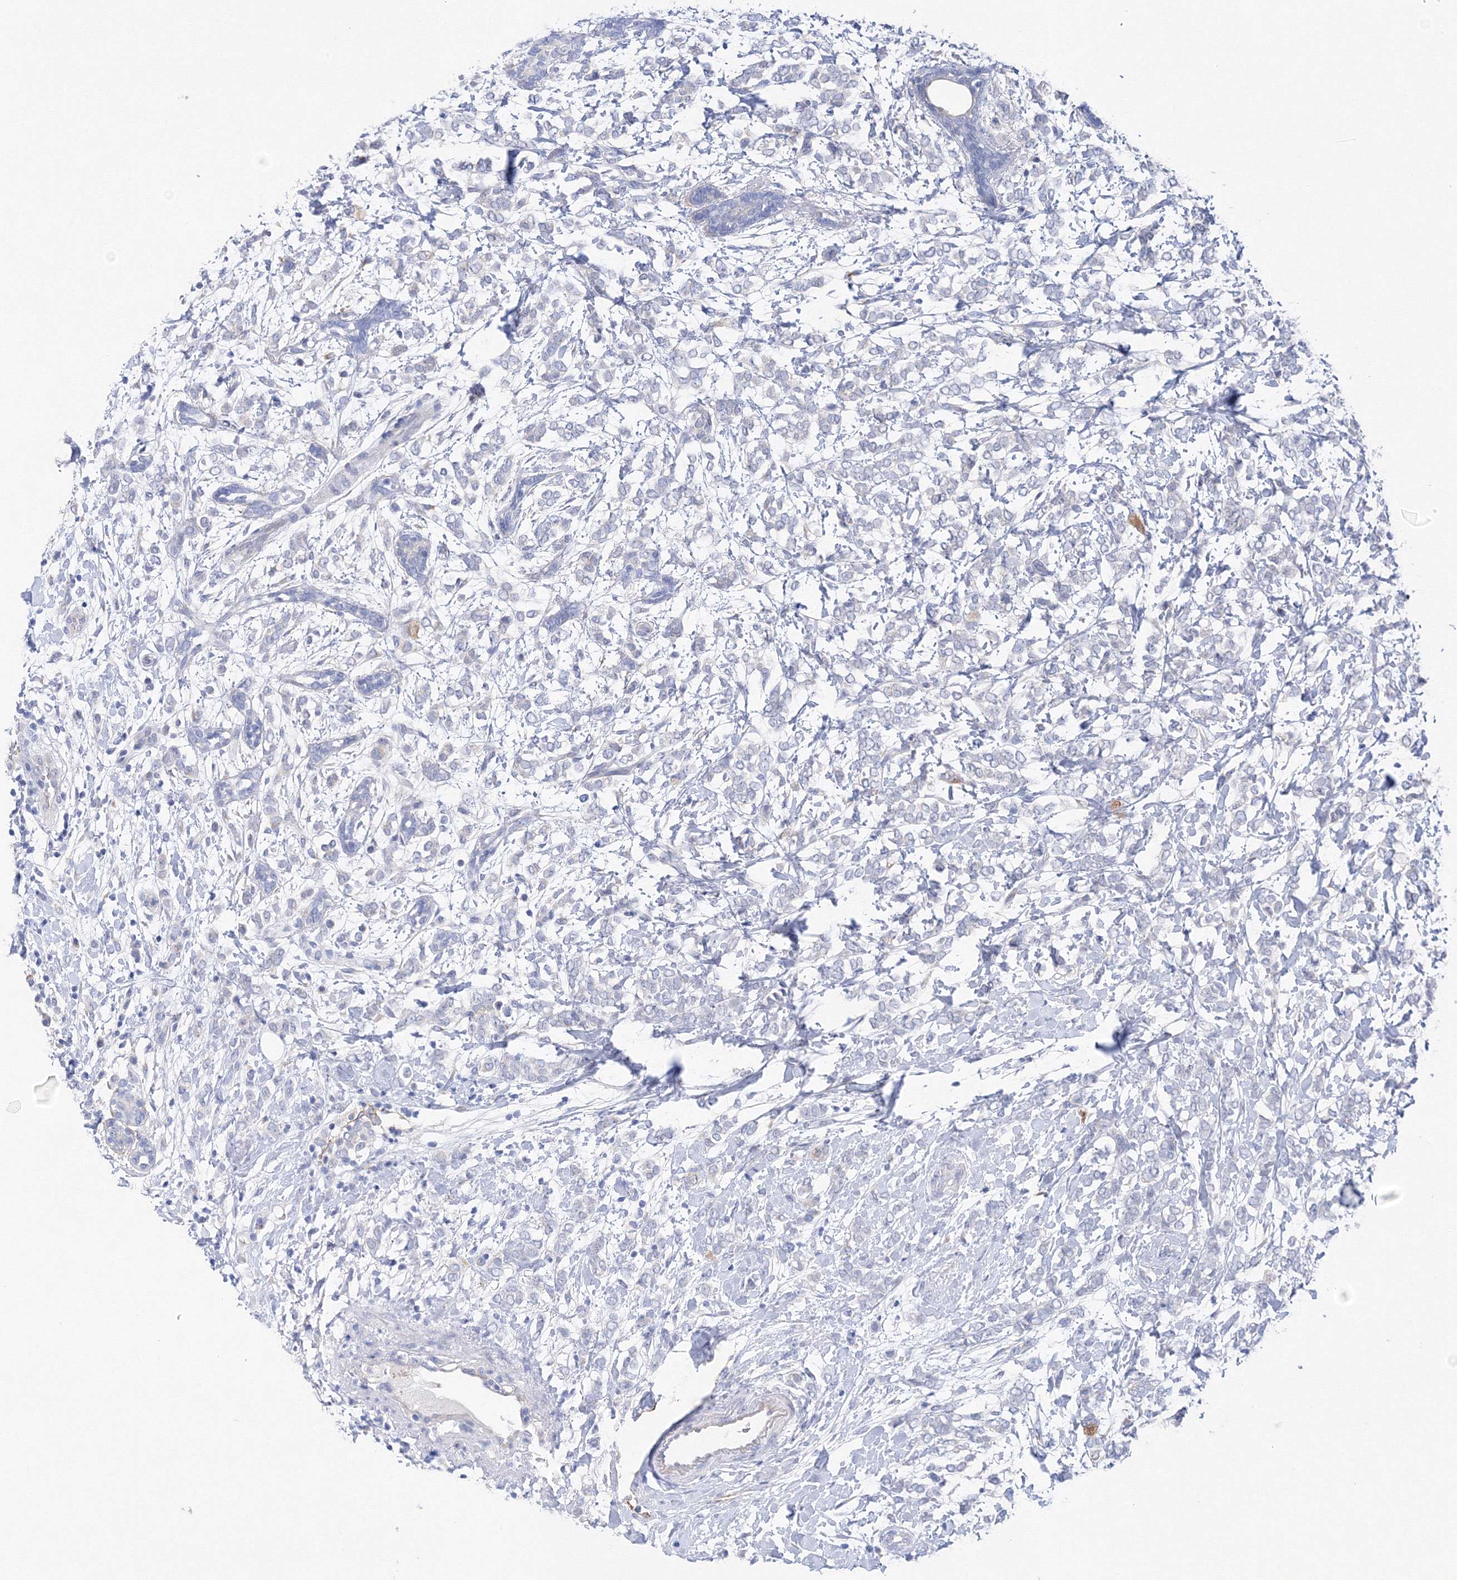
{"staining": {"intensity": "negative", "quantity": "none", "location": "none"}, "tissue": "breast cancer", "cell_type": "Tumor cells", "image_type": "cancer", "snomed": [{"axis": "morphology", "description": "Normal tissue, NOS"}, {"axis": "morphology", "description": "Lobular carcinoma"}, {"axis": "topography", "description": "Breast"}], "caption": "The micrograph exhibits no significant expression in tumor cells of breast lobular carcinoma.", "gene": "TAMM41", "patient": {"sex": "female", "age": 47}}